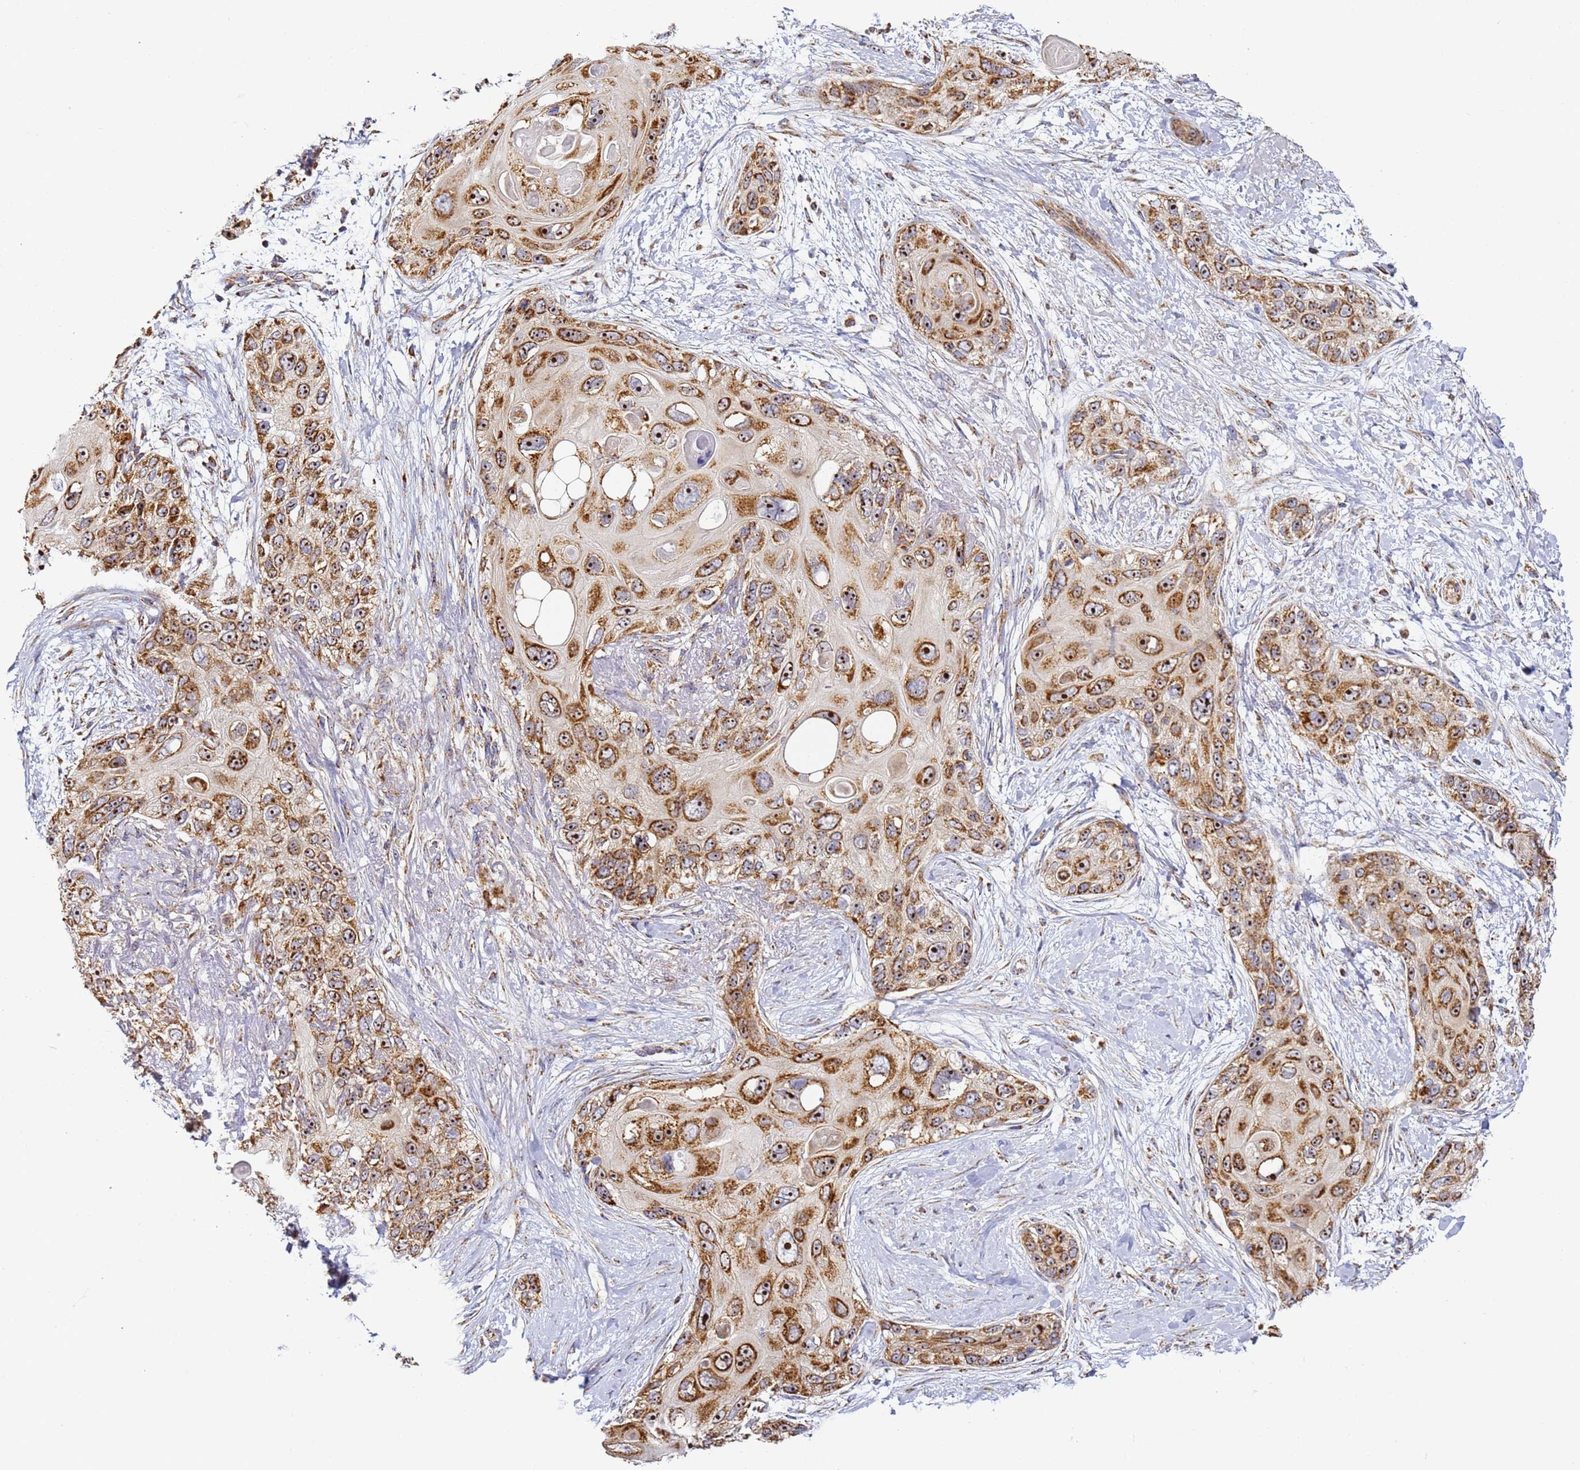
{"staining": {"intensity": "strong", "quantity": ">75%", "location": "cytoplasmic/membranous,nuclear"}, "tissue": "skin cancer", "cell_type": "Tumor cells", "image_type": "cancer", "snomed": [{"axis": "morphology", "description": "Normal tissue, NOS"}, {"axis": "morphology", "description": "Squamous cell carcinoma, NOS"}, {"axis": "topography", "description": "Skin"}], "caption": "High-power microscopy captured an immunohistochemistry micrograph of squamous cell carcinoma (skin), revealing strong cytoplasmic/membranous and nuclear positivity in about >75% of tumor cells.", "gene": "FRG2C", "patient": {"sex": "male", "age": 72}}